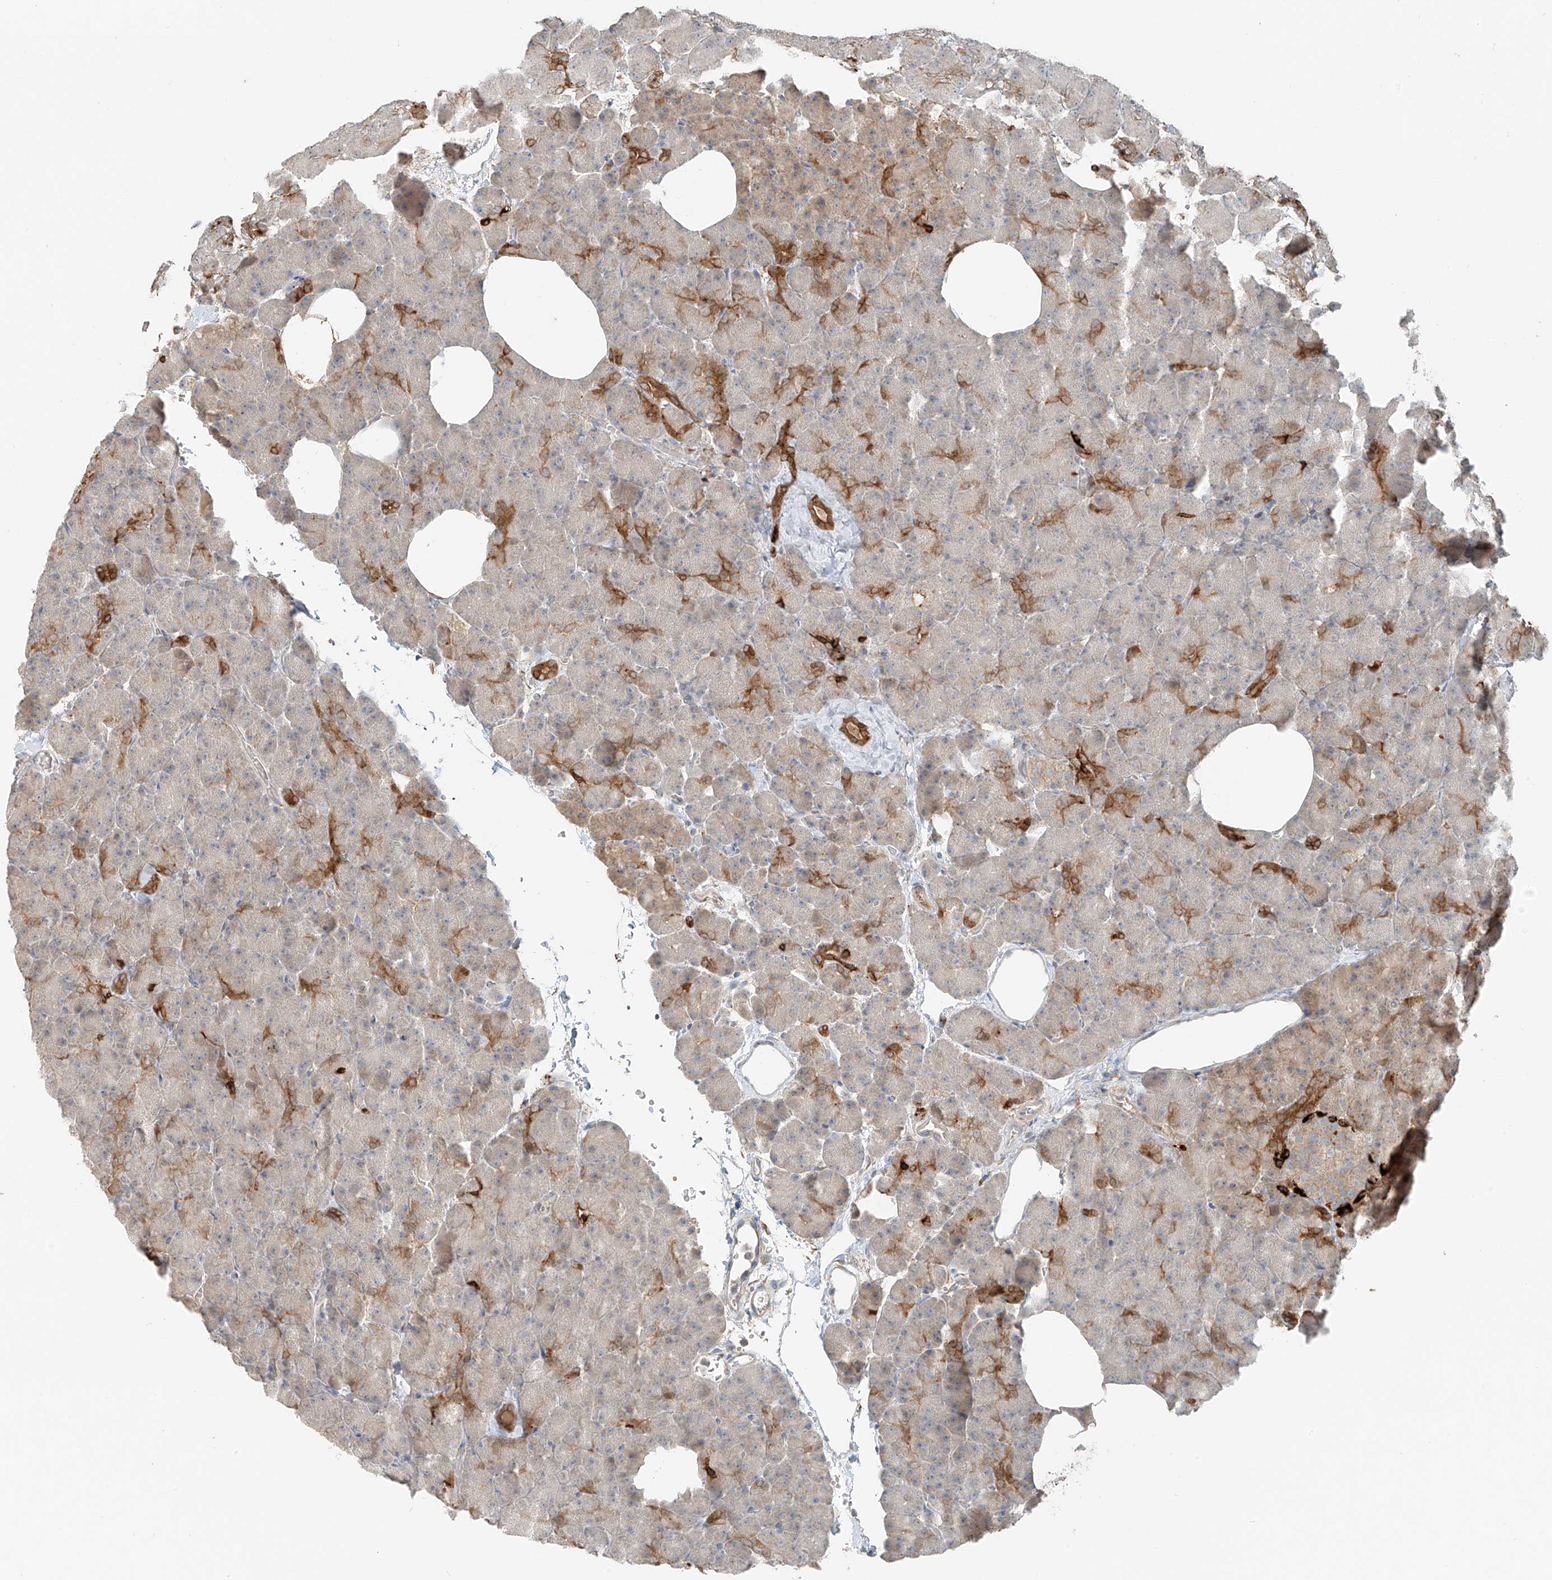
{"staining": {"intensity": "strong", "quantity": "<25%", "location": "cytoplasmic/membranous"}, "tissue": "pancreas", "cell_type": "Exocrine glandular cells", "image_type": "normal", "snomed": [{"axis": "morphology", "description": "Normal tissue, NOS"}, {"axis": "morphology", "description": "Carcinoid, malignant, NOS"}, {"axis": "topography", "description": "Pancreas"}], "caption": "The photomicrograph displays immunohistochemical staining of unremarkable pancreas. There is strong cytoplasmic/membranous expression is identified in about <25% of exocrine glandular cells.", "gene": "FSTL1", "patient": {"sex": "female", "age": 35}}